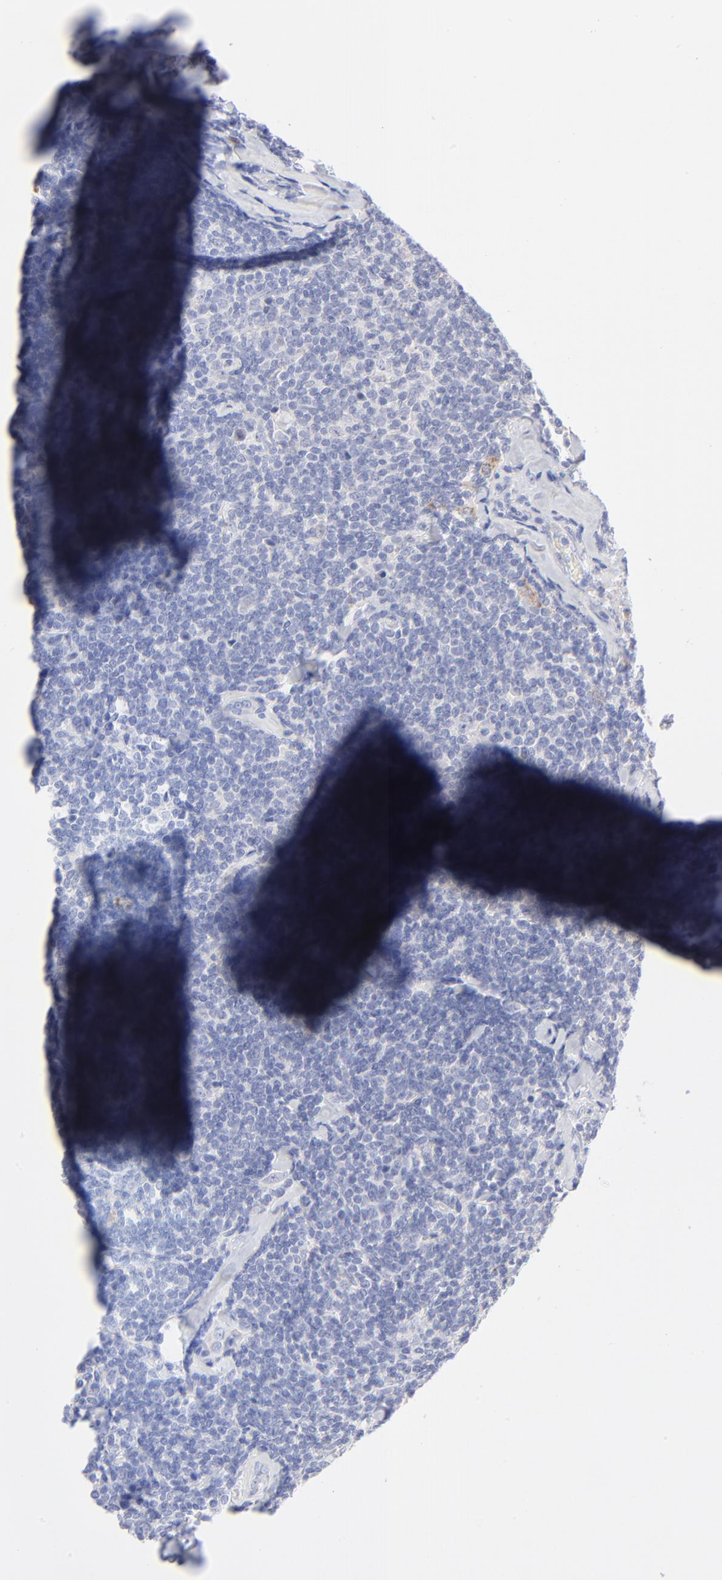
{"staining": {"intensity": "negative", "quantity": "none", "location": "none"}, "tissue": "lymphoma", "cell_type": "Tumor cells", "image_type": "cancer", "snomed": [{"axis": "morphology", "description": "Malignant lymphoma, non-Hodgkin's type, Low grade"}, {"axis": "topography", "description": "Lymph node"}], "caption": "Tumor cells show no significant expression in malignant lymphoma, non-Hodgkin's type (low-grade).", "gene": "TST", "patient": {"sex": "female", "age": 56}}